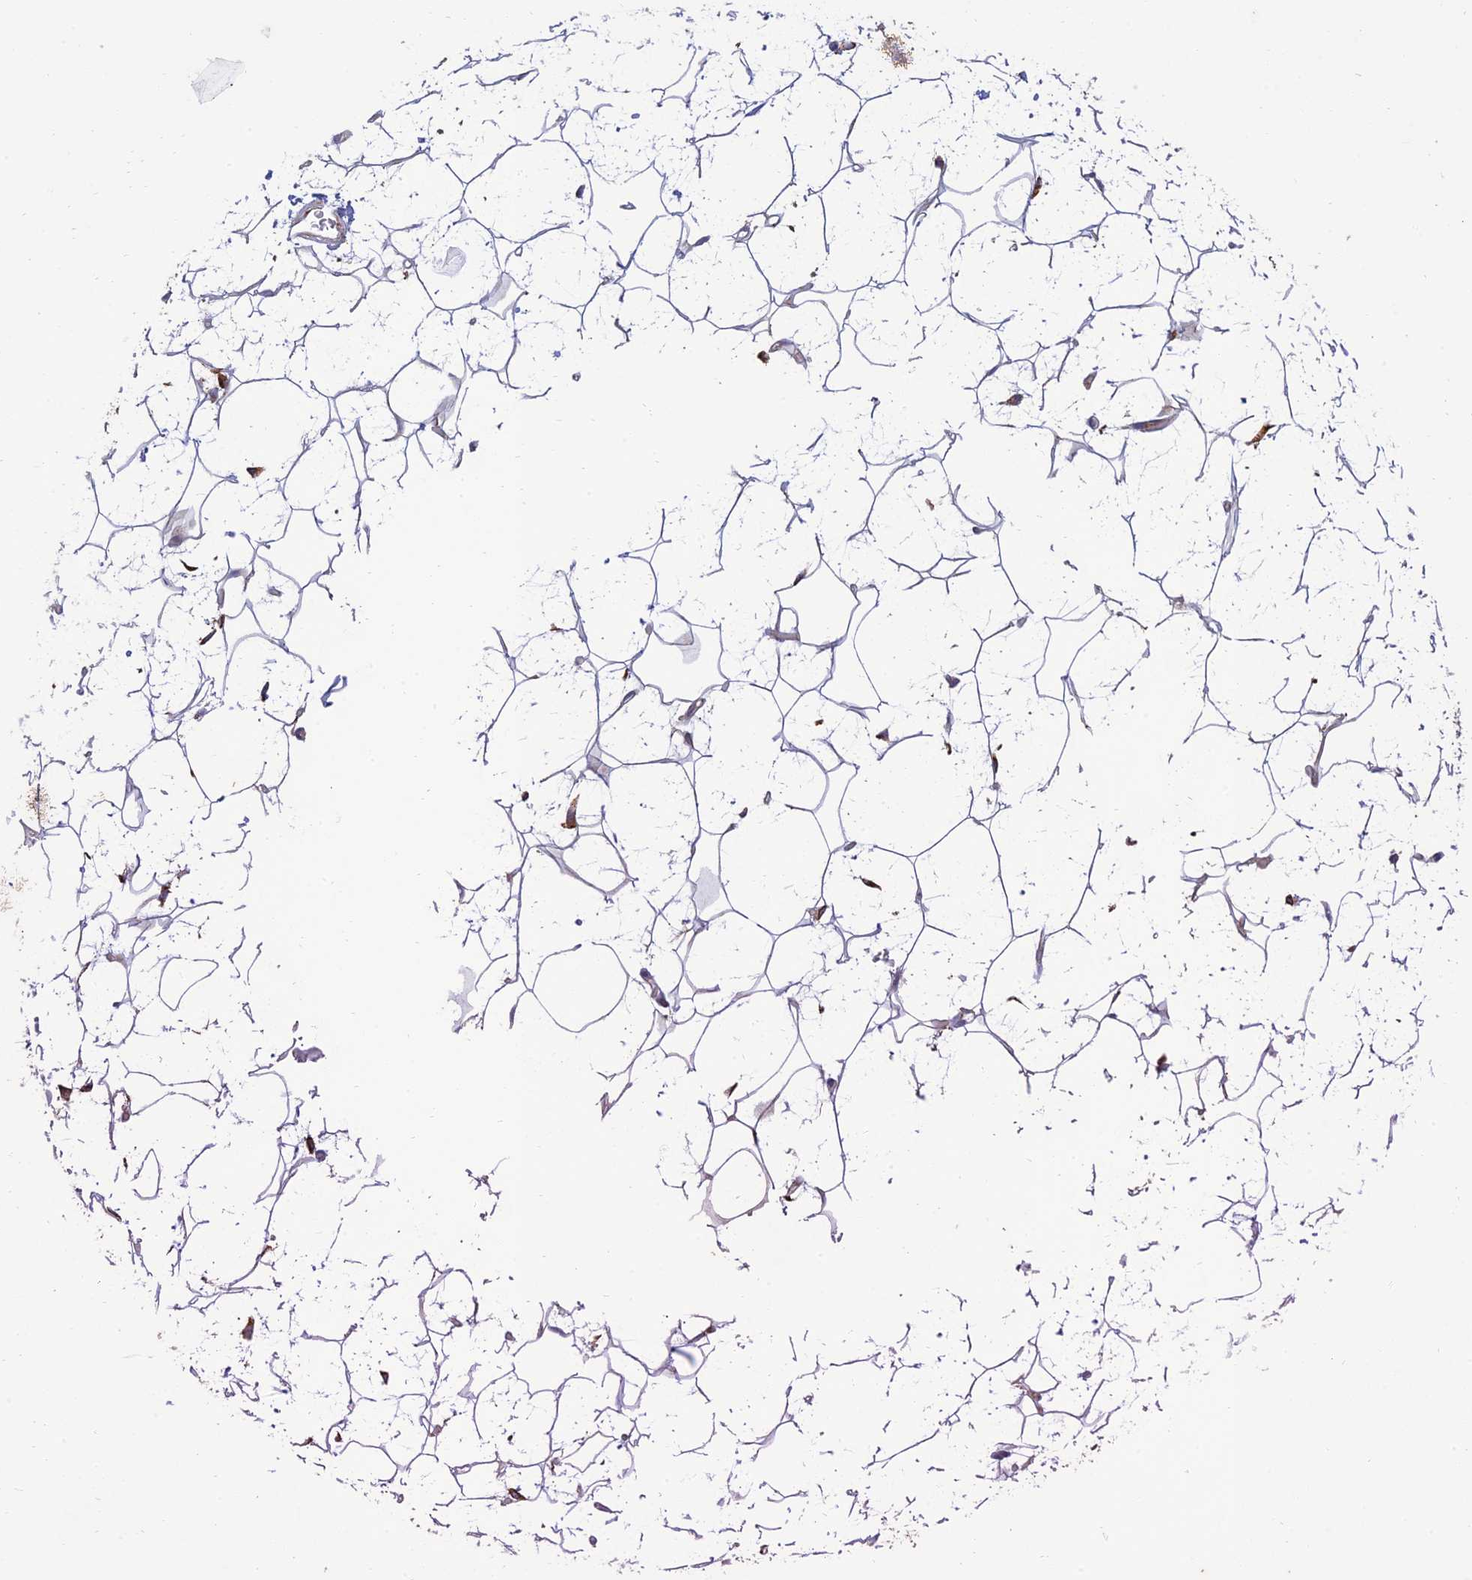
{"staining": {"intensity": "negative", "quantity": "none", "location": "none"}, "tissue": "adipose tissue", "cell_type": "Adipocytes", "image_type": "normal", "snomed": [{"axis": "morphology", "description": "Normal tissue, NOS"}, {"axis": "topography", "description": "Breast"}], "caption": "An image of adipose tissue stained for a protein demonstrates no brown staining in adipocytes. (Brightfield microscopy of DAB (3,3'-diaminobenzidine) immunohistochemistry at high magnification).", "gene": "RCN3", "patient": {"sex": "female", "age": 26}}